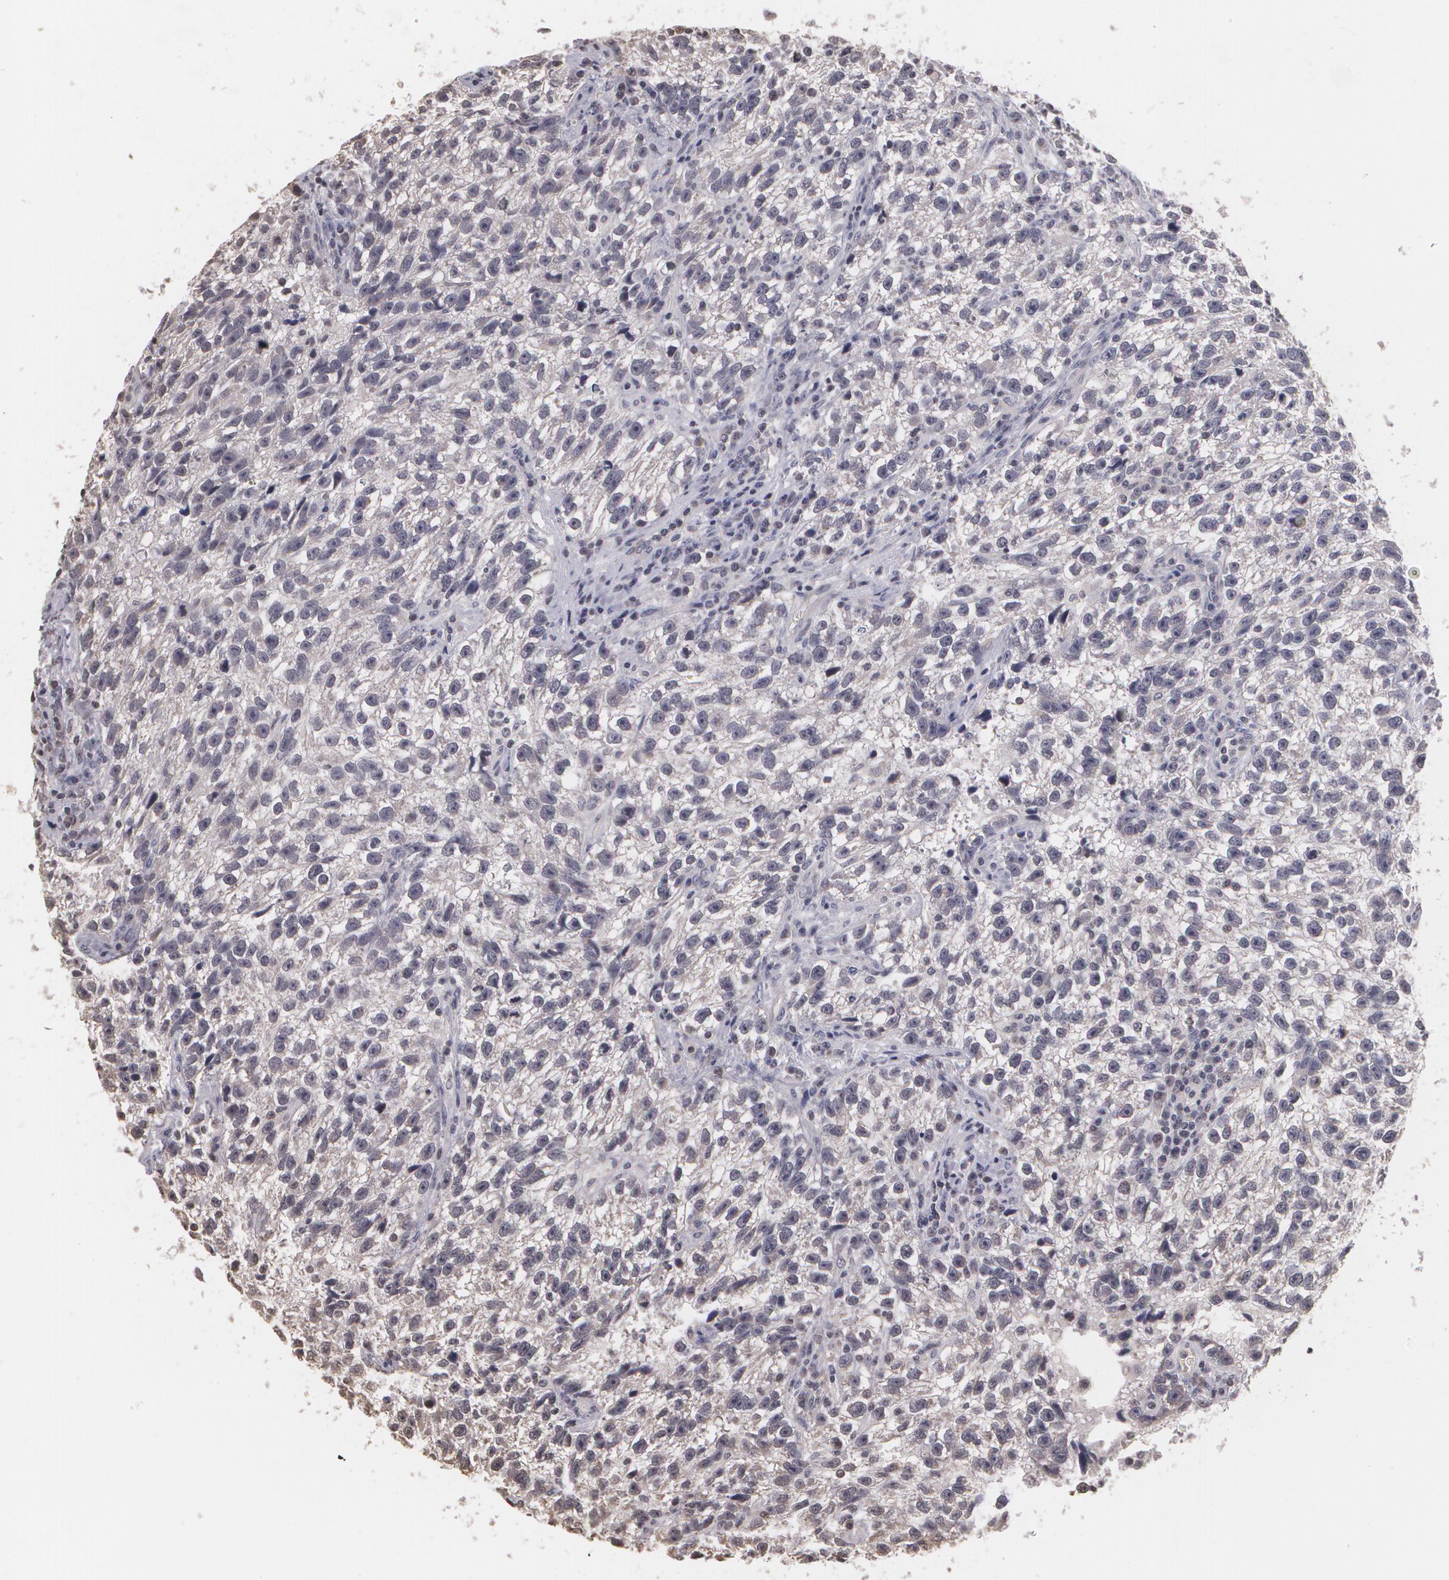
{"staining": {"intensity": "negative", "quantity": "none", "location": "none"}, "tissue": "testis cancer", "cell_type": "Tumor cells", "image_type": "cancer", "snomed": [{"axis": "morphology", "description": "Seminoma, NOS"}, {"axis": "topography", "description": "Testis"}], "caption": "There is no significant expression in tumor cells of testis seminoma.", "gene": "THRB", "patient": {"sex": "male", "age": 38}}